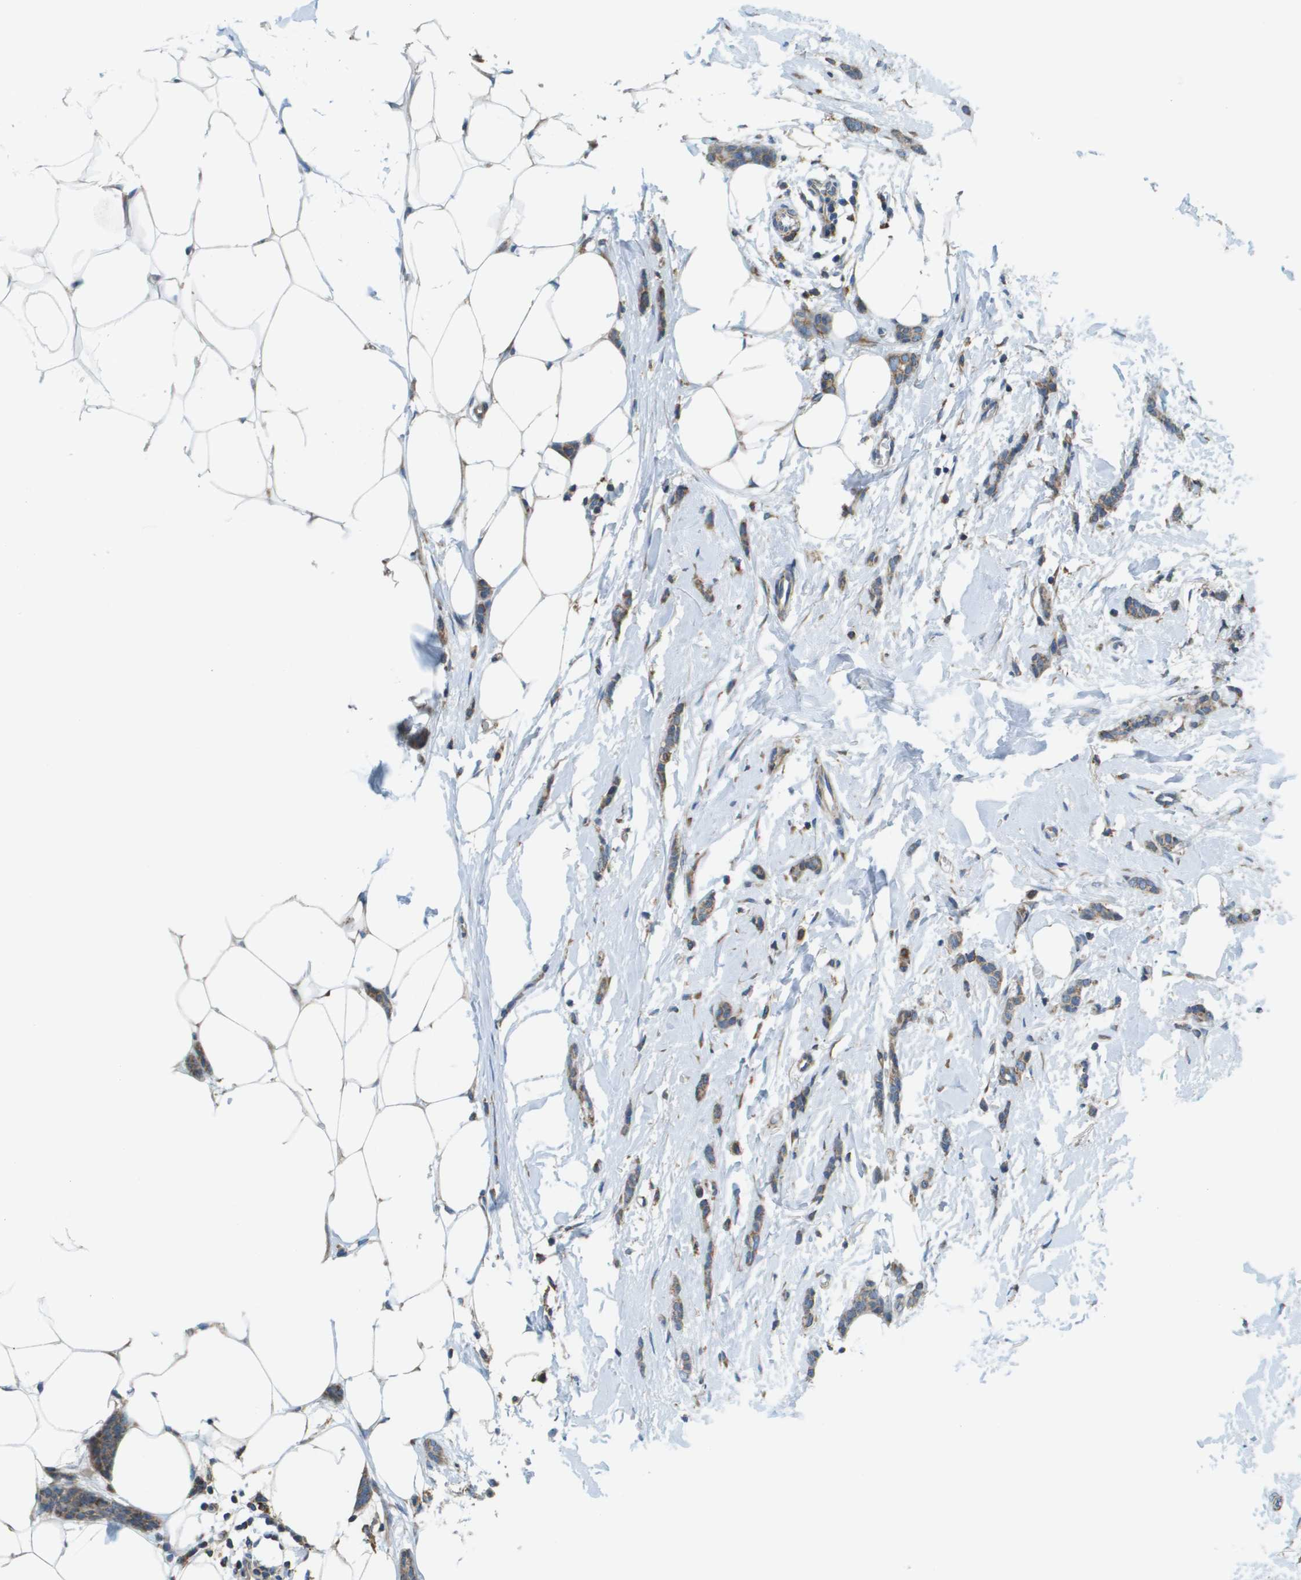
{"staining": {"intensity": "moderate", "quantity": ">75%", "location": "cytoplasmic/membranous"}, "tissue": "breast cancer", "cell_type": "Tumor cells", "image_type": "cancer", "snomed": [{"axis": "morphology", "description": "Lobular carcinoma"}, {"axis": "topography", "description": "Skin"}, {"axis": "topography", "description": "Breast"}], "caption": "Human breast lobular carcinoma stained with a brown dye demonstrates moderate cytoplasmic/membranous positive positivity in approximately >75% of tumor cells.", "gene": "TAOK3", "patient": {"sex": "female", "age": 46}}